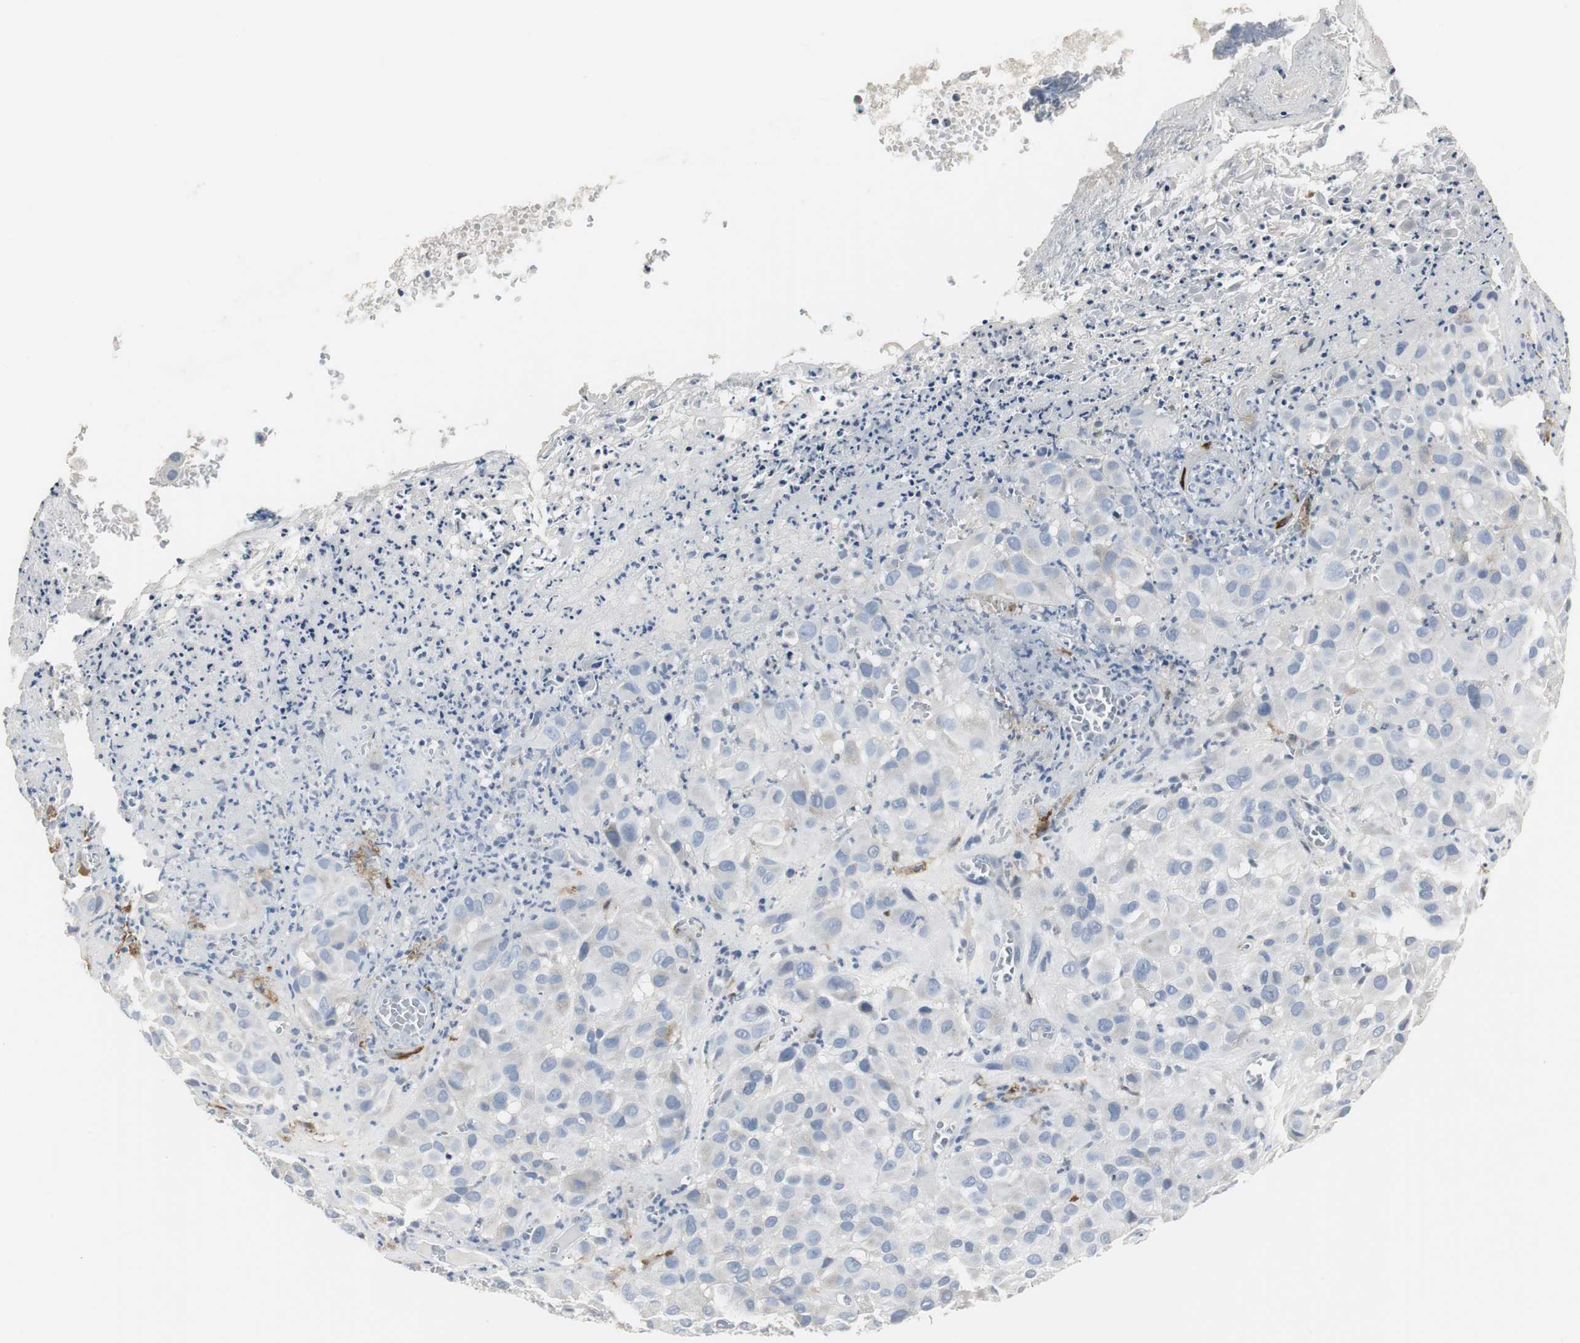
{"staining": {"intensity": "negative", "quantity": "none", "location": "none"}, "tissue": "melanoma", "cell_type": "Tumor cells", "image_type": "cancer", "snomed": [{"axis": "morphology", "description": "Malignant melanoma, NOS"}, {"axis": "topography", "description": "Skin"}], "caption": "Malignant melanoma stained for a protein using IHC shows no positivity tumor cells.", "gene": "PI15", "patient": {"sex": "female", "age": 21}}